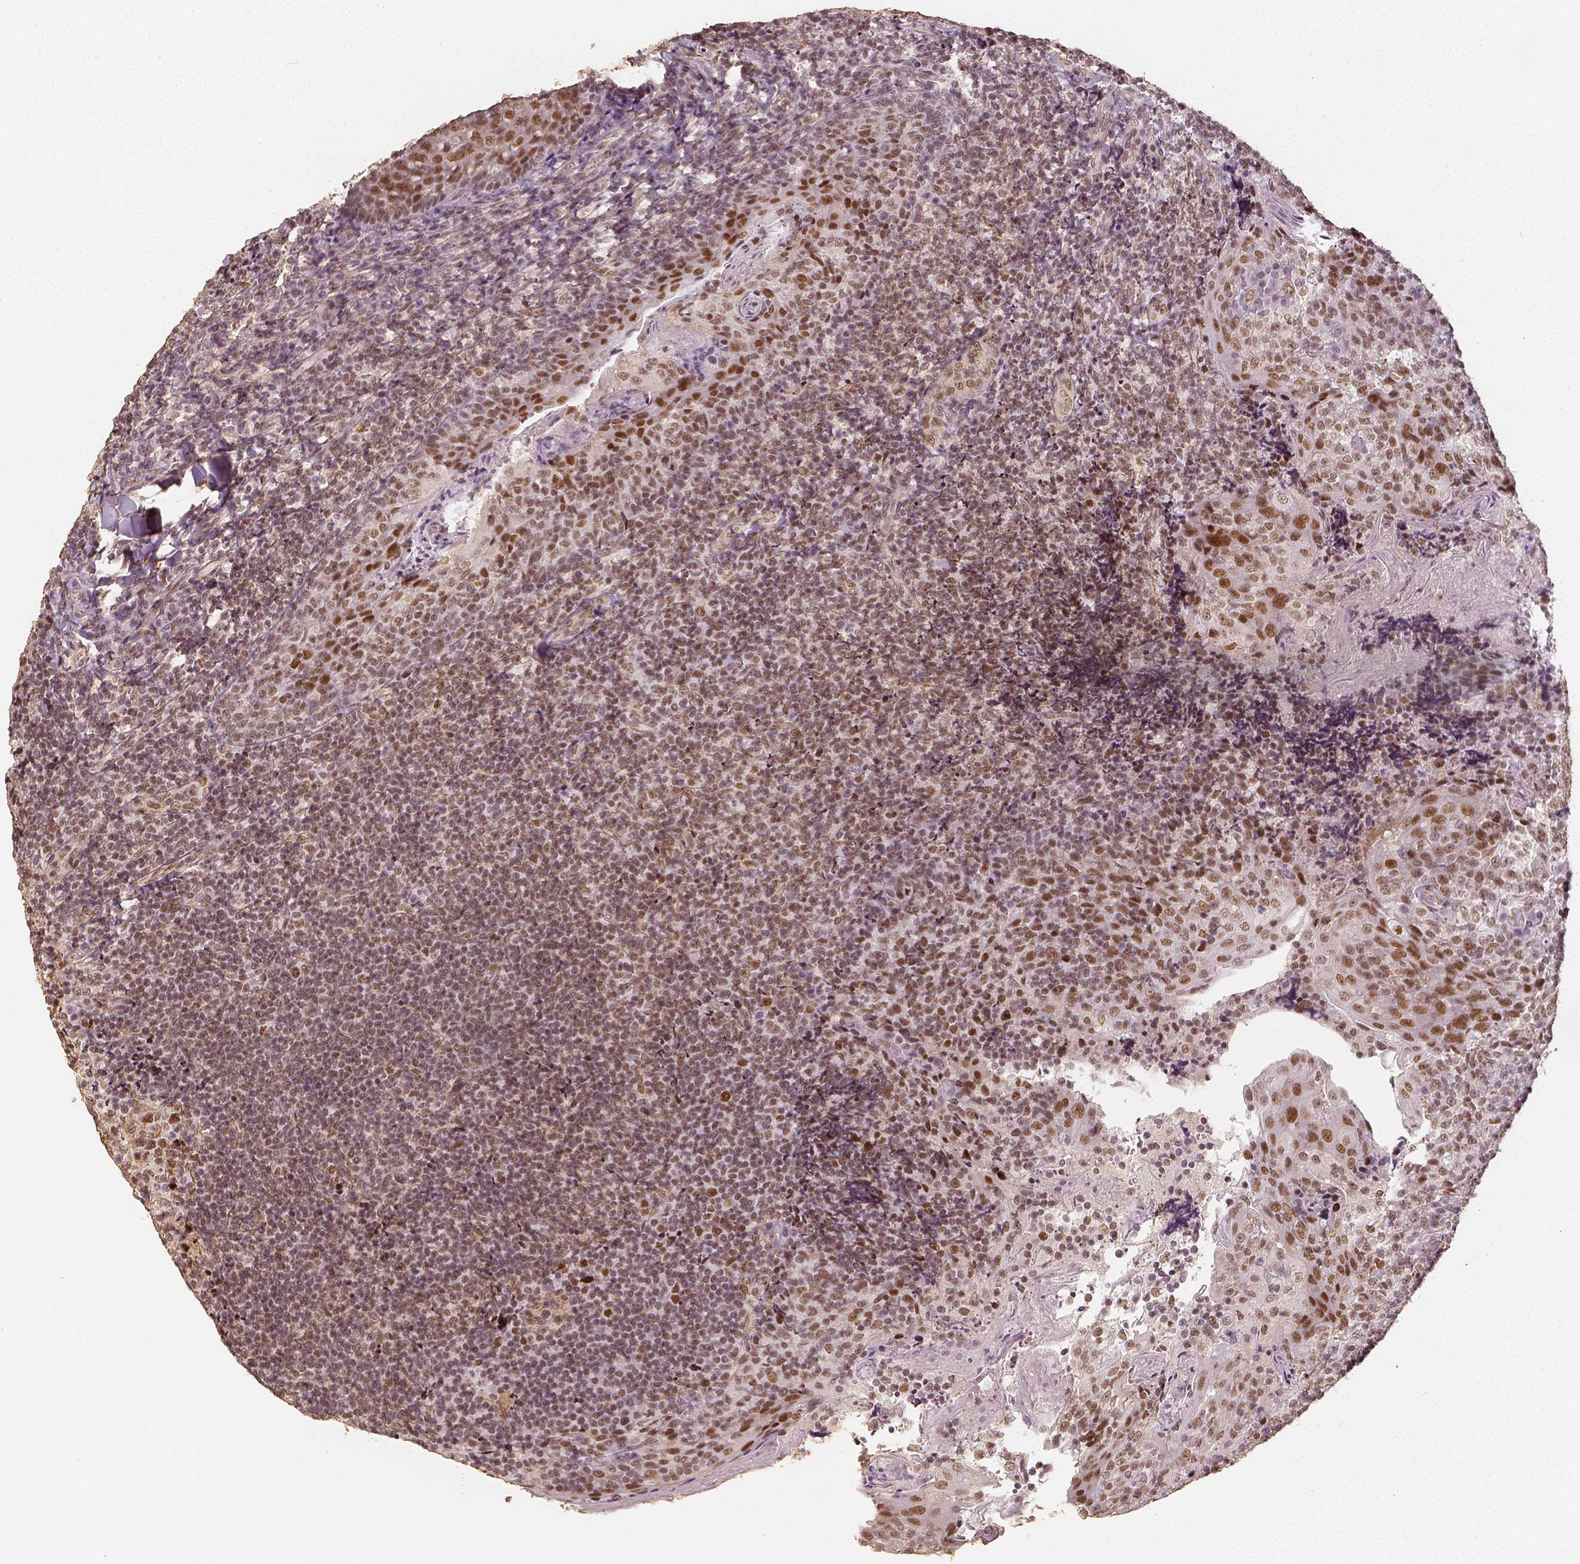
{"staining": {"intensity": "moderate", "quantity": ">75%", "location": "nuclear"}, "tissue": "tonsil", "cell_type": "Germinal center cells", "image_type": "normal", "snomed": [{"axis": "morphology", "description": "Normal tissue, NOS"}, {"axis": "topography", "description": "Tonsil"}], "caption": "Protein staining demonstrates moderate nuclear staining in approximately >75% of germinal center cells in benign tonsil.", "gene": "HDAC1", "patient": {"sex": "female", "age": 10}}